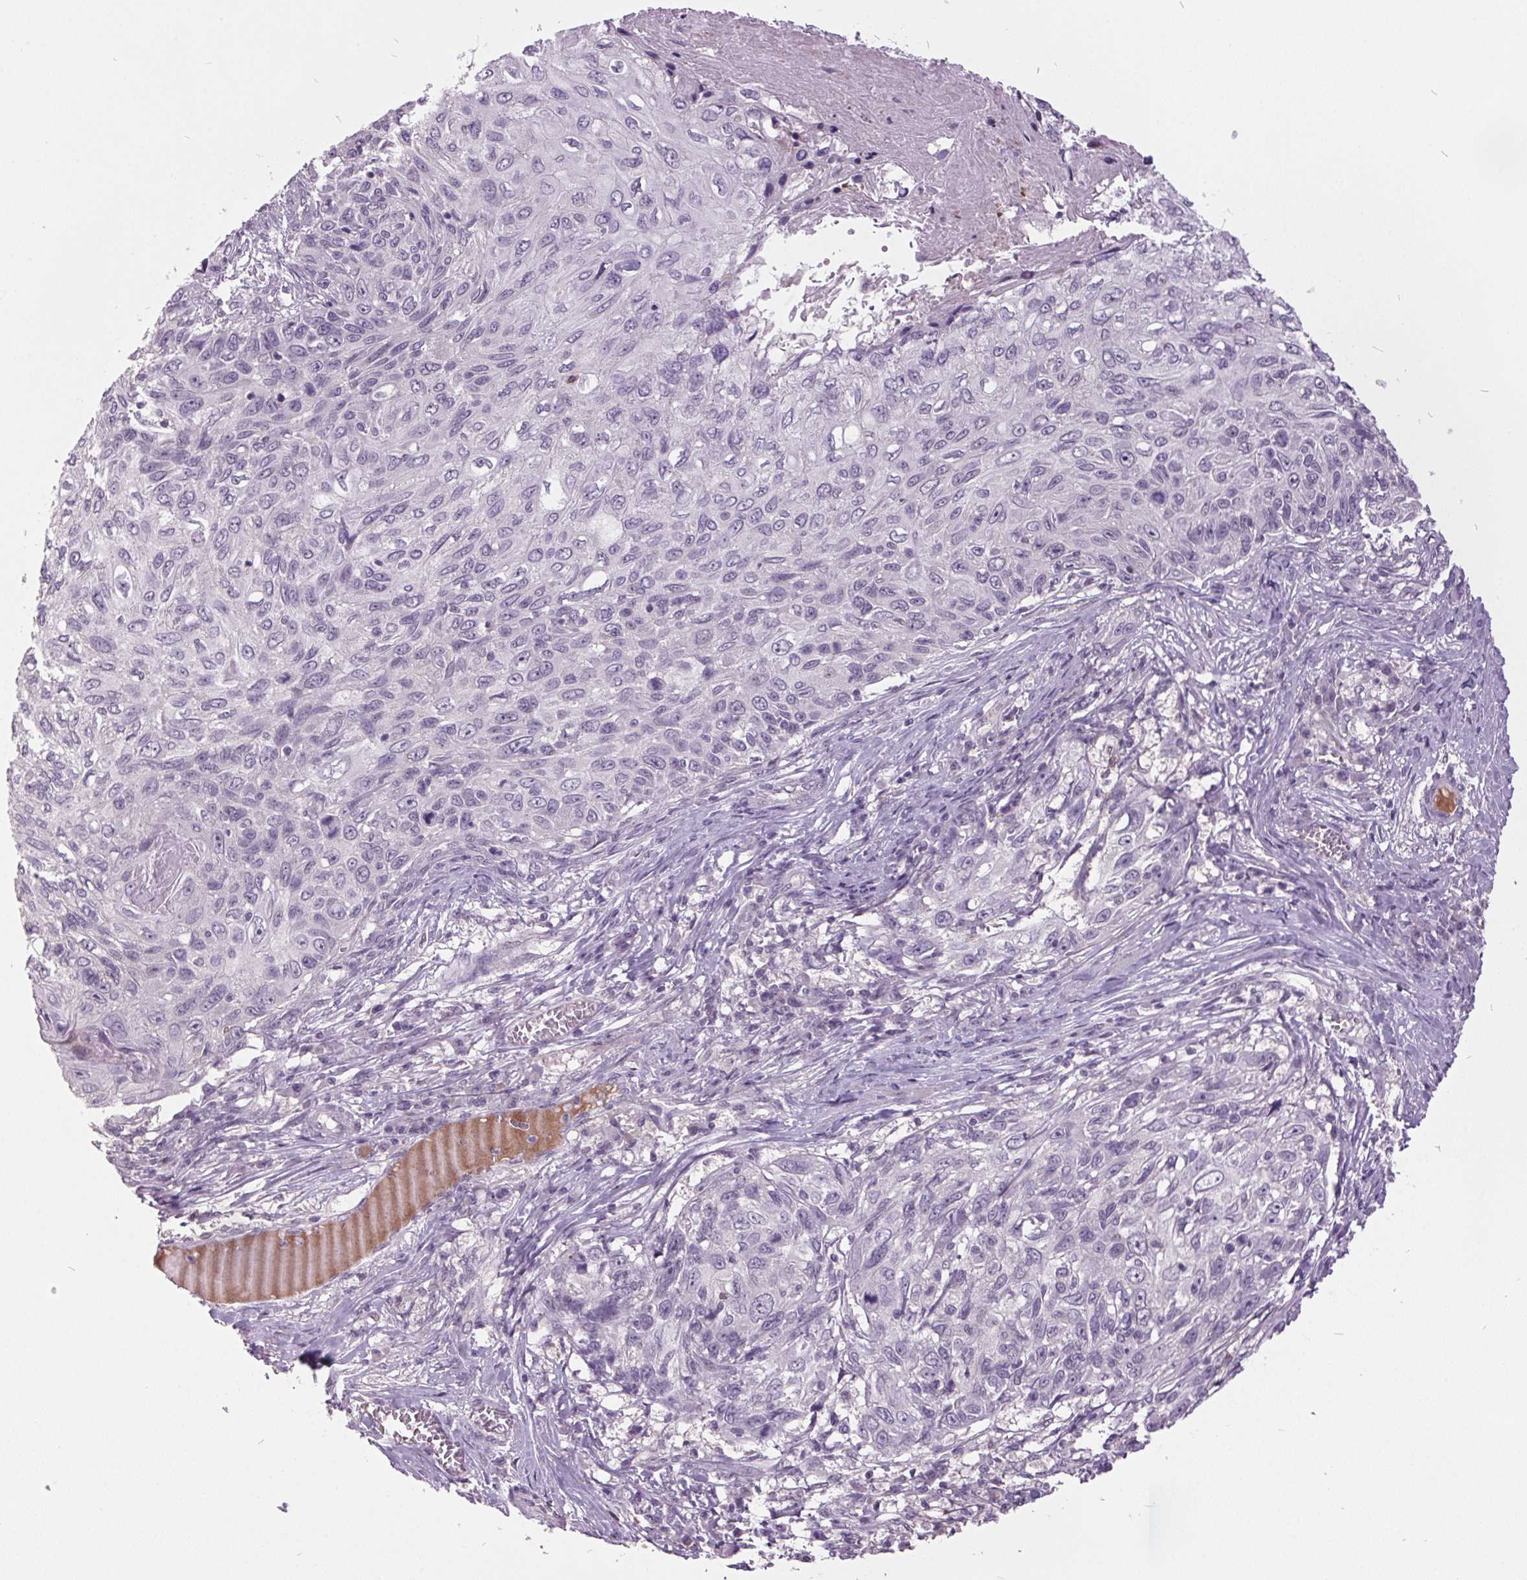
{"staining": {"intensity": "negative", "quantity": "none", "location": "none"}, "tissue": "skin cancer", "cell_type": "Tumor cells", "image_type": "cancer", "snomed": [{"axis": "morphology", "description": "Squamous cell carcinoma, NOS"}, {"axis": "topography", "description": "Skin"}], "caption": "Immunohistochemistry (IHC) of human squamous cell carcinoma (skin) reveals no staining in tumor cells. (Brightfield microscopy of DAB immunohistochemistry (IHC) at high magnification).", "gene": "C2orf16", "patient": {"sex": "male", "age": 92}}